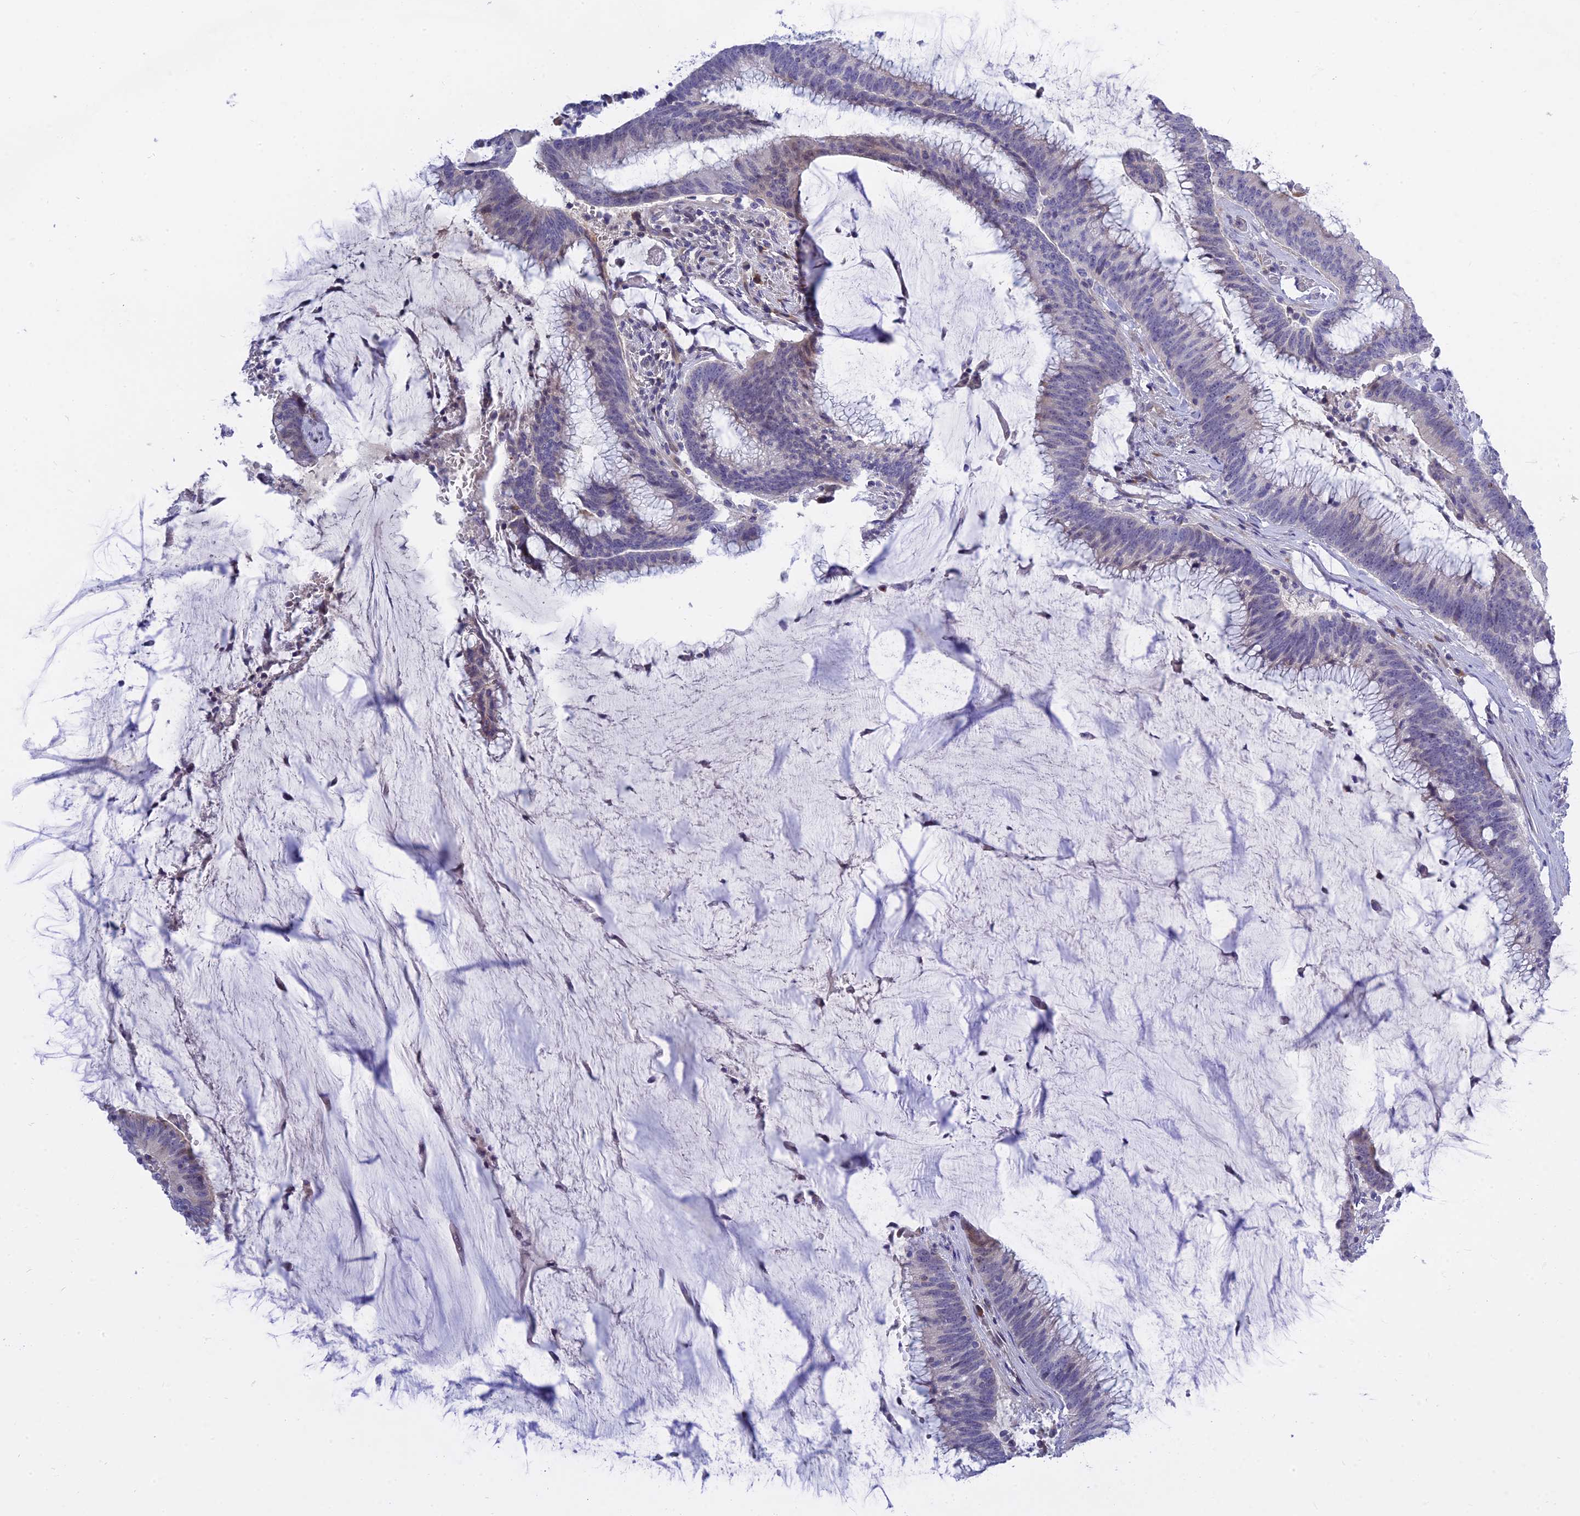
{"staining": {"intensity": "negative", "quantity": "none", "location": "none"}, "tissue": "colorectal cancer", "cell_type": "Tumor cells", "image_type": "cancer", "snomed": [{"axis": "morphology", "description": "Adenocarcinoma, NOS"}, {"axis": "topography", "description": "Rectum"}], "caption": "Adenocarcinoma (colorectal) stained for a protein using immunohistochemistry (IHC) demonstrates no staining tumor cells.", "gene": "MBD3L1", "patient": {"sex": "female", "age": 77}}